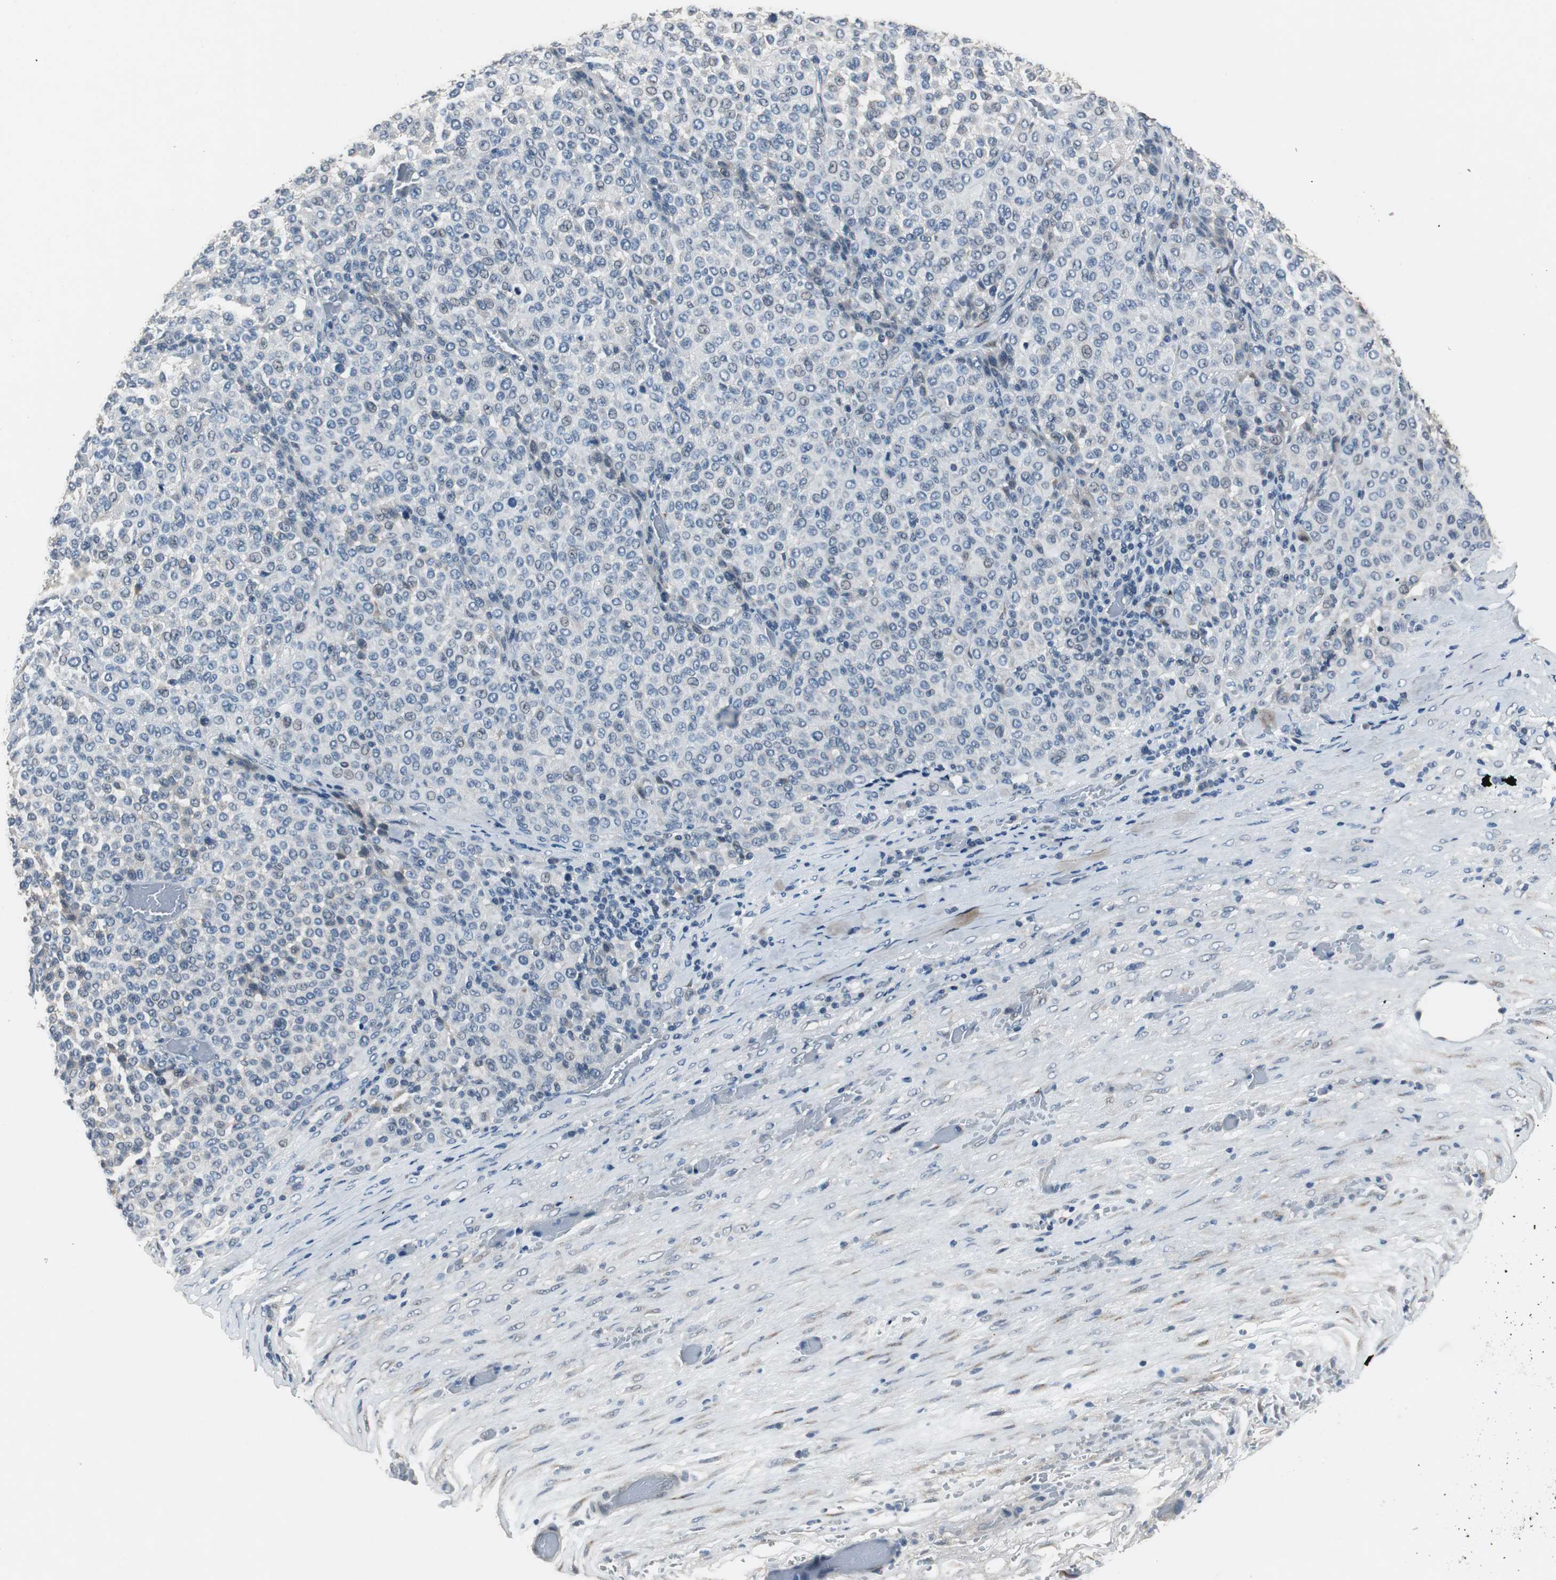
{"staining": {"intensity": "negative", "quantity": "none", "location": "none"}, "tissue": "melanoma", "cell_type": "Tumor cells", "image_type": "cancer", "snomed": [{"axis": "morphology", "description": "Malignant melanoma, Metastatic site"}, {"axis": "topography", "description": "Pancreas"}], "caption": "High magnification brightfield microscopy of melanoma stained with DAB (3,3'-diaminobenzidine) (brown) and counterstained with hematoxylin (blue): tumor cells show no significant positivity.", "gene": "PCYT1B", "patient": {"sex": "female", "age": 30}}